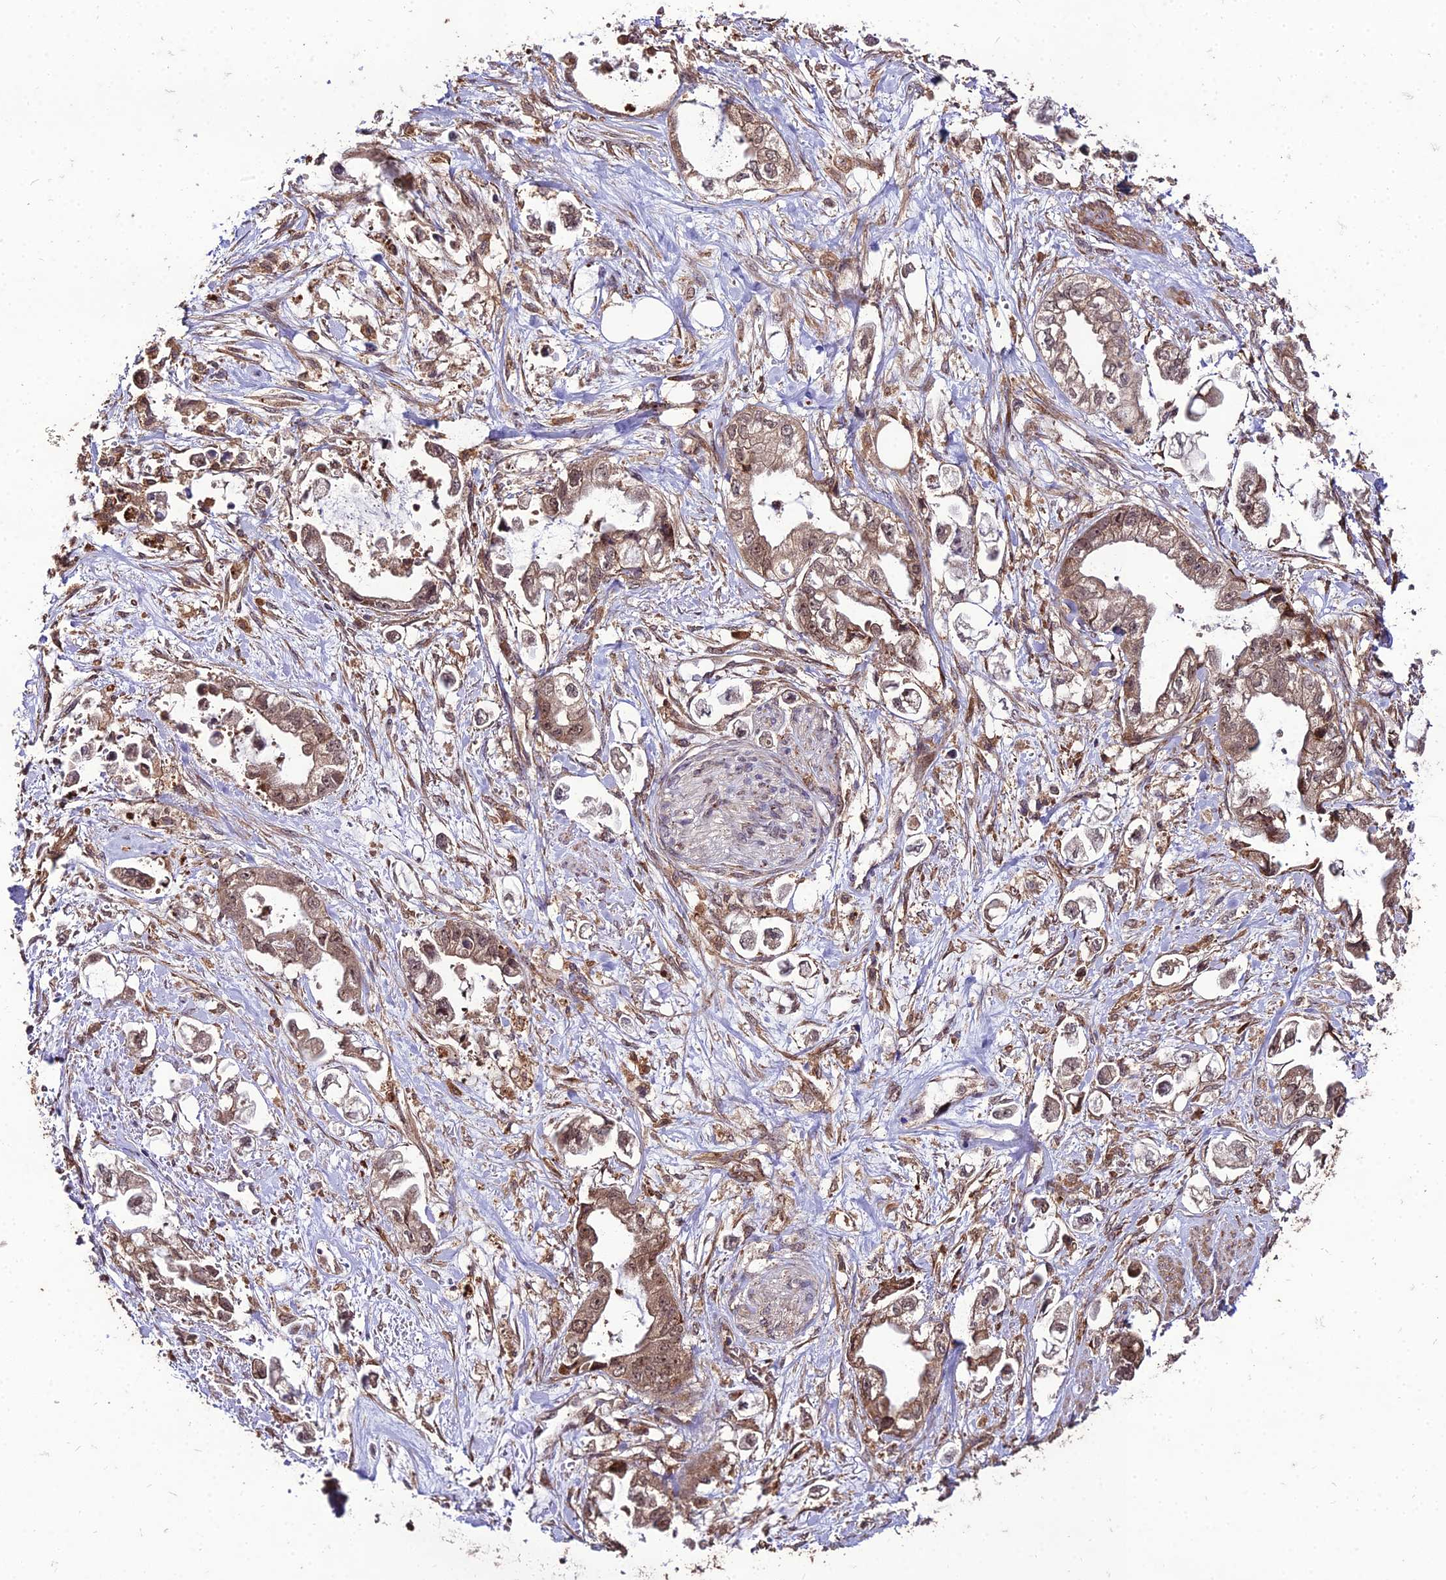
{"staining": {"intensity": "weak", "quantity": ">75%", "location": "cytoplasmic/membranous,nuclear"}, "tissue": "stomach cancer", "cell_type": "Tumor cells", "image_type": "cancer", "snomed": [{"axis": "morphology", "description": "Adenocarcinoma, NOS"}, {"axis": "topography", "description": "Stomach"}], "caption": "IHC staining of stomach cancer (adenocarcinoma), which demonstrates low levels of weak cytoplasmic/membranous and nuclear staining in approximately >75% of tumor cells indicating weak cytoplasmic/membranous and nuclear protein positivity. The staining was performed using DAB (brown) for protein detection and nuclei were counterstained in hematoxylin (blue).", "gene": "ZNF766", "patient": {"sex": "male", "age": 62}}